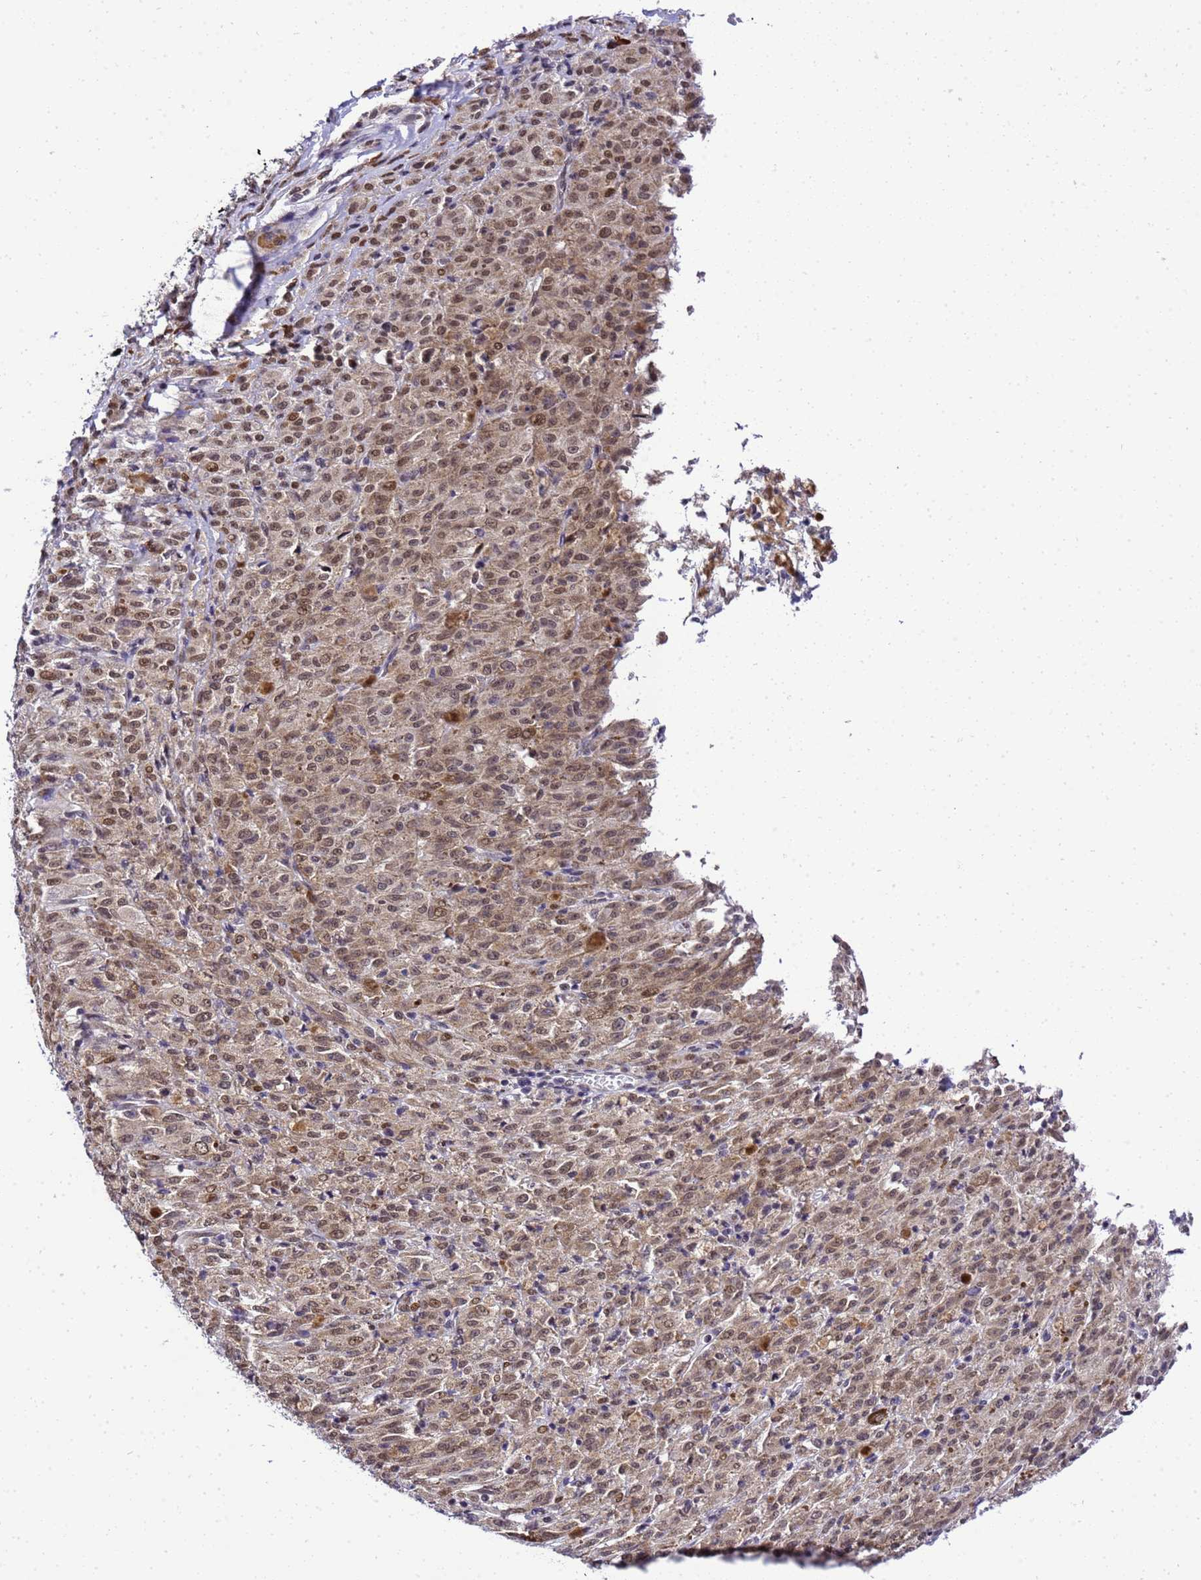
{"staining": {"intensity": "weak", "quantity": ">75%", "location": "cytoplasmic/membranous,nuclear"}, "tissue": "melanoma", "cell_type": "Tumor cells", "image_type": "cancer", "snomed": [{"axis": "morphology", "description": "Malignant melanoma, NOS"}, {"axis": "topography", "description": "Skin"}], "caption": "Human melanoma stained with a brown dye demonstrates weak cytoplasmic/membranous and nuclear positive staining in about >75% of tumor cells.", "gene": "SMN1", "patient": {"sex": "female", "age": 52}}